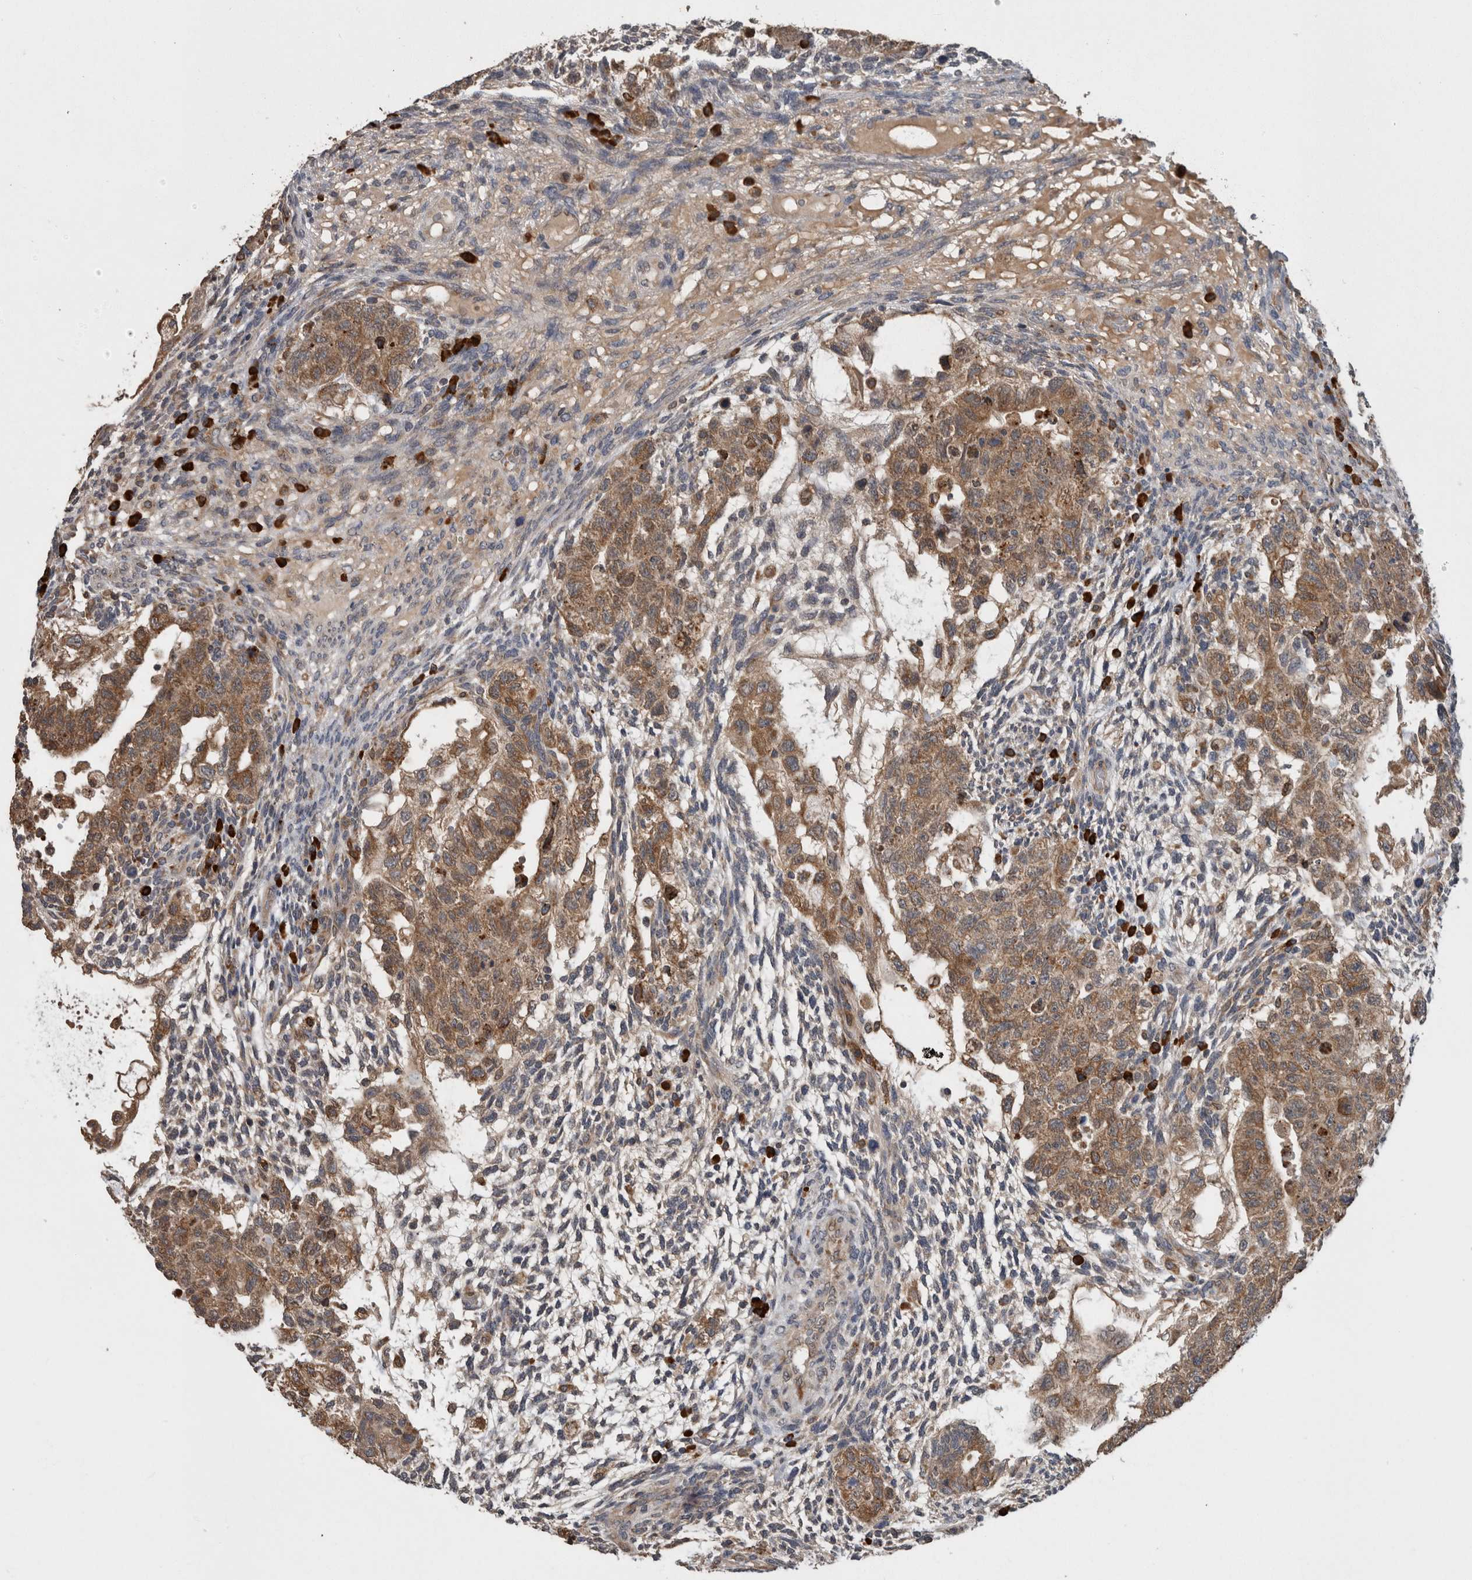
{"staining": {"intensity": "moderate", "quantity": ">75%", "location": "cytoplasmic/membranous"}, "tissue": "testis cancer", "cell_type": "Tumor cells", "image_type": "cancer", "snomed": [{"axis": "morphology", "description": "Normal tissue, NOS"}, {"axis": "morphology", "description": "Carcinoma, Embryonal, NOS"}, {"axis": "topography", "description": "Testis"}], "caption": "Immunohistochemistry staining of testis cancer (embryonal carcinoma), which reveals medium levels of moderate cytoplasmic/membranous positivity in approximately >75% of tumor cells indicating moderate cytoplasmic/membranous protein expression. The staining was performed using DAB (brown) for protein detection and nuclei were counterstained in hematoxylin (blue).", "gene": "ADGRL3", "patient": {"sex": "male", "age": 36}}